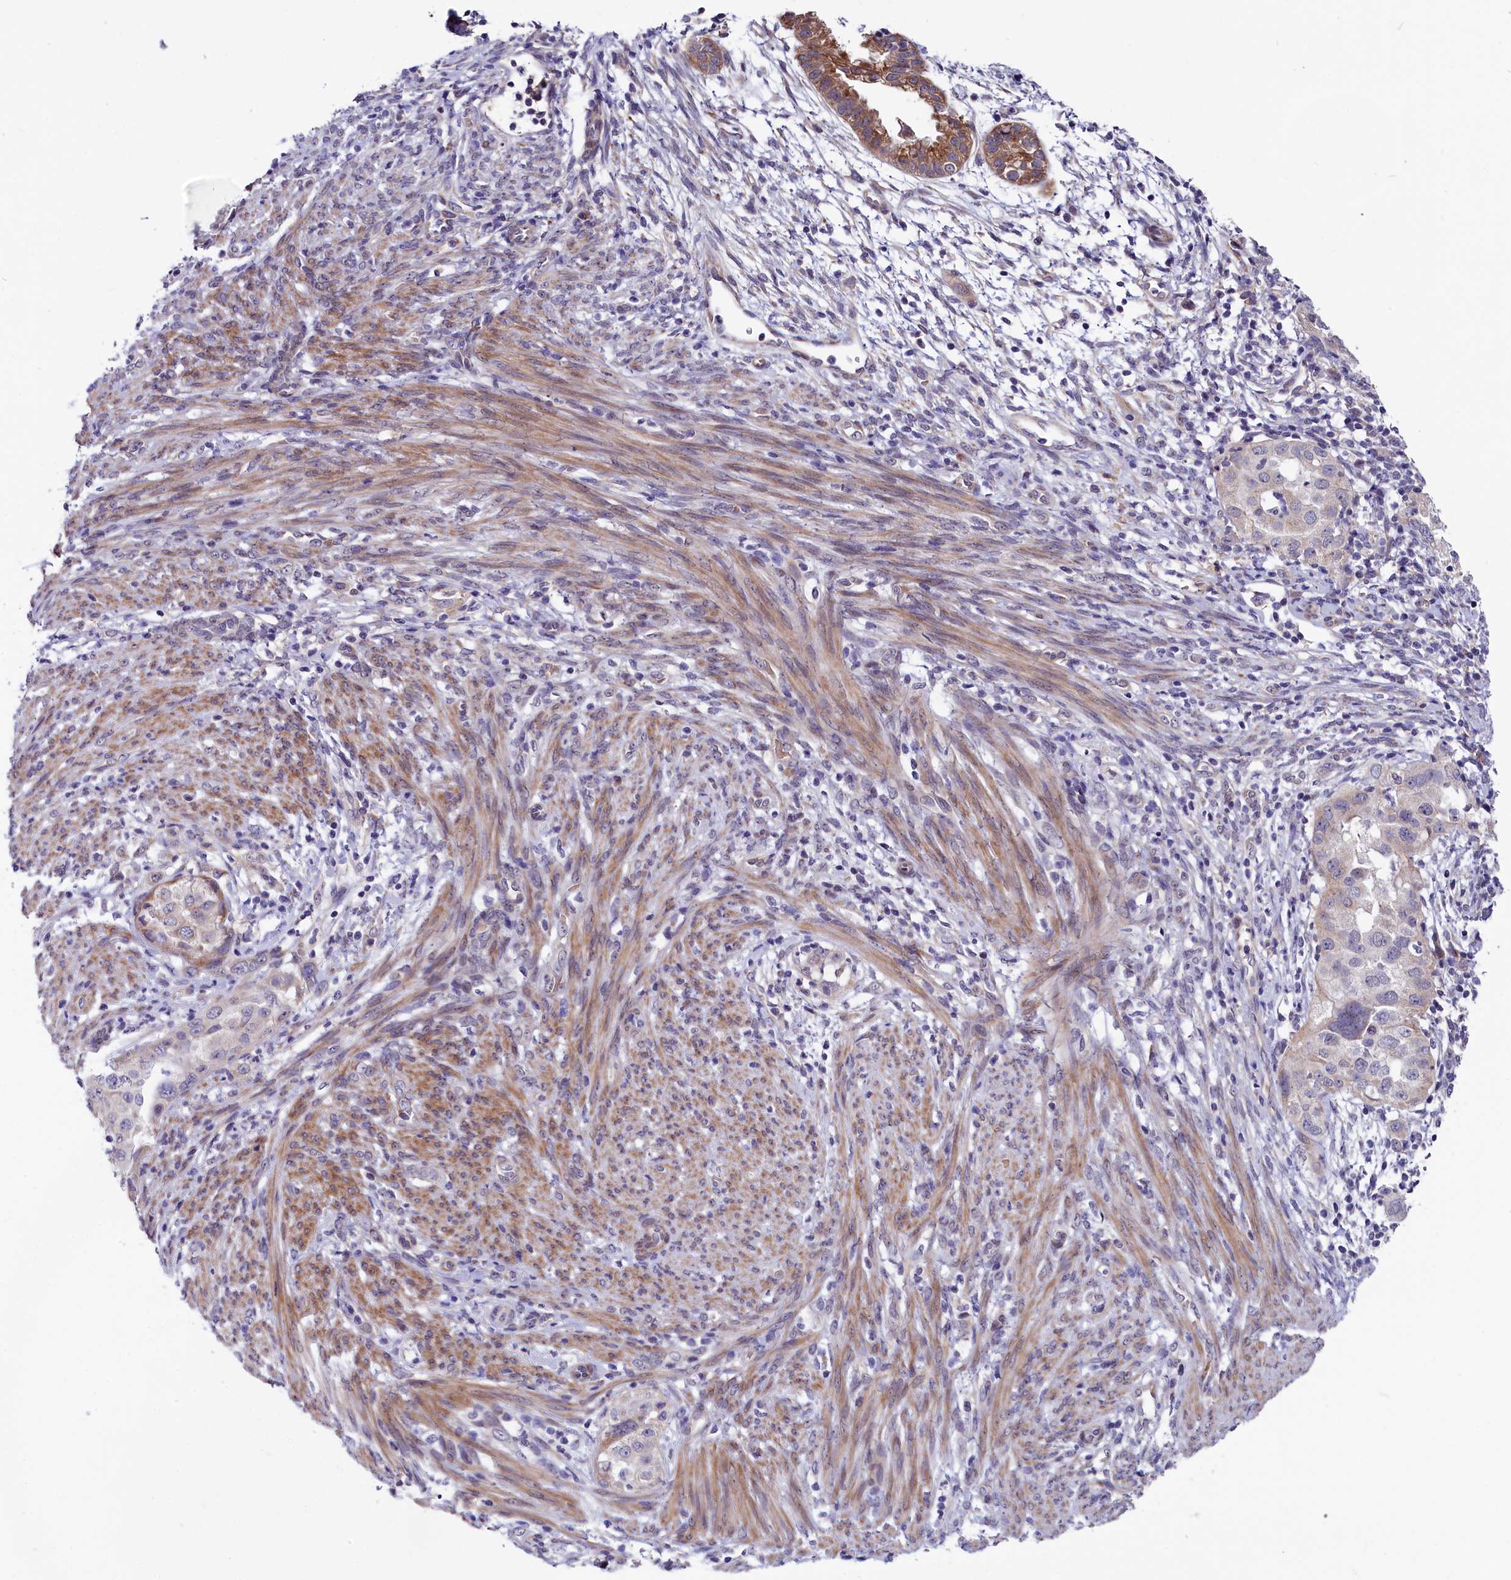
{"staining": {"intensity": "moderate", "quantity": "25%-75%", "location": "cytoplasmic/membranous"}, "tissue": "endometrial cancer", "cell_type": "Tumor cells", "image_type": "cancer", "snomed": [{"axis": "morphology", "description": "Adenocarcinoma, NOS"}, {"axis": "topography", "description": "Endometrium"}], "caption": "The histopathology image displays a brown stain indicating the presence of a protein in the cytoplasmic/membranous of tumor cells in endometrial adenocarcinoma.", "gene": "SLC39A6", "patient": {"sex": "female", "age": 85}}